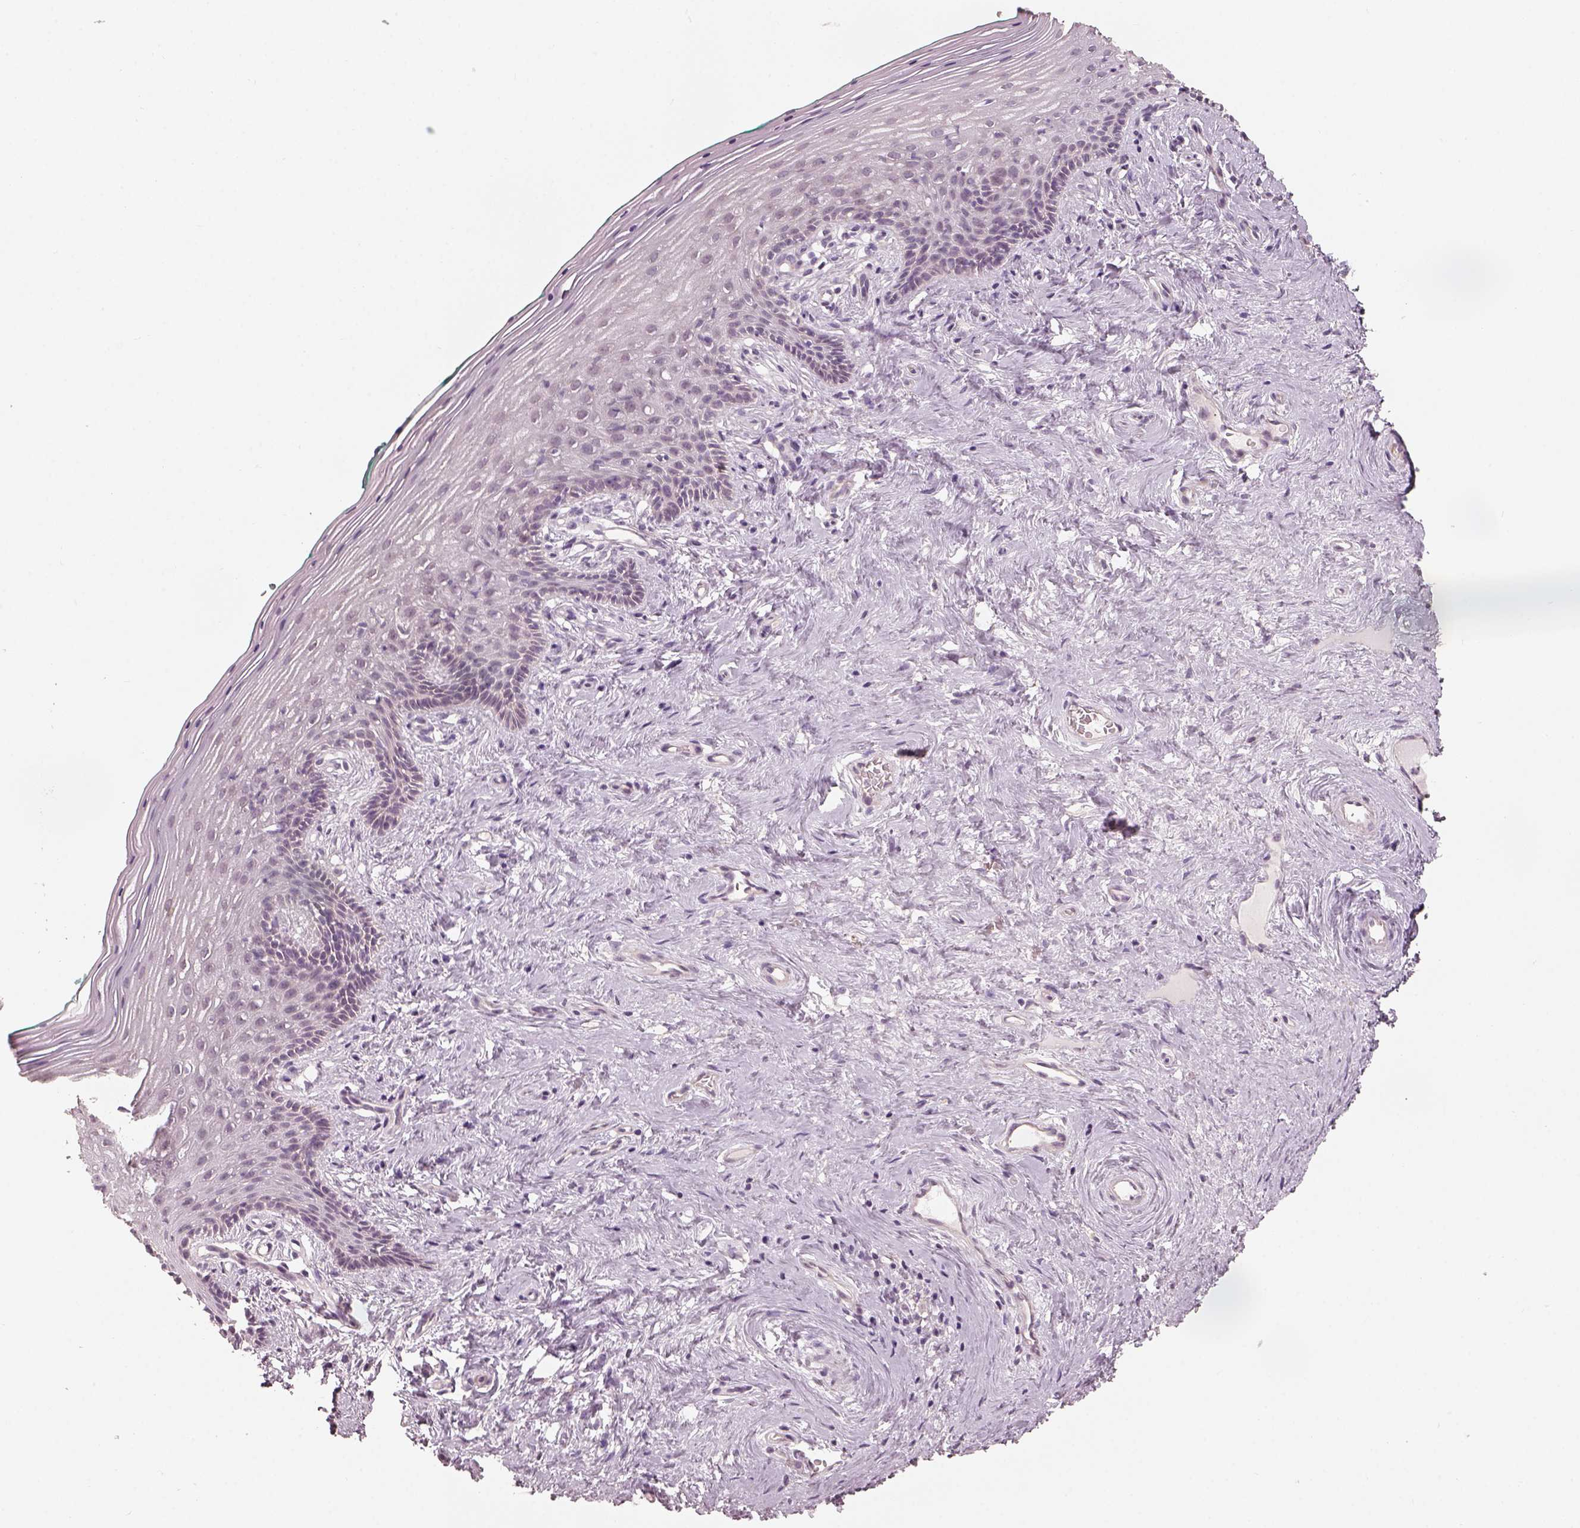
{"staining": {"intensity": "negative", "quantity": "none", "location": "none"}, "tissue": "vagina", "cell_type": "Squamous epithelial cells", "image_type": "normal", "snomed": [{"axis": "morphology", "description": "Normal tissue, NOS"}, {"axis": "topography", "description": "Vagina"}], "caption": "The immunohistochemistry (IHC) image has no significant expression in squamous epithelial cells of vagina. (Immunohistochemistry (ihc), brightfield microscopy, high magnification).", "gene": "CDS1", "patient": {"sex": "female", "age": 45}}